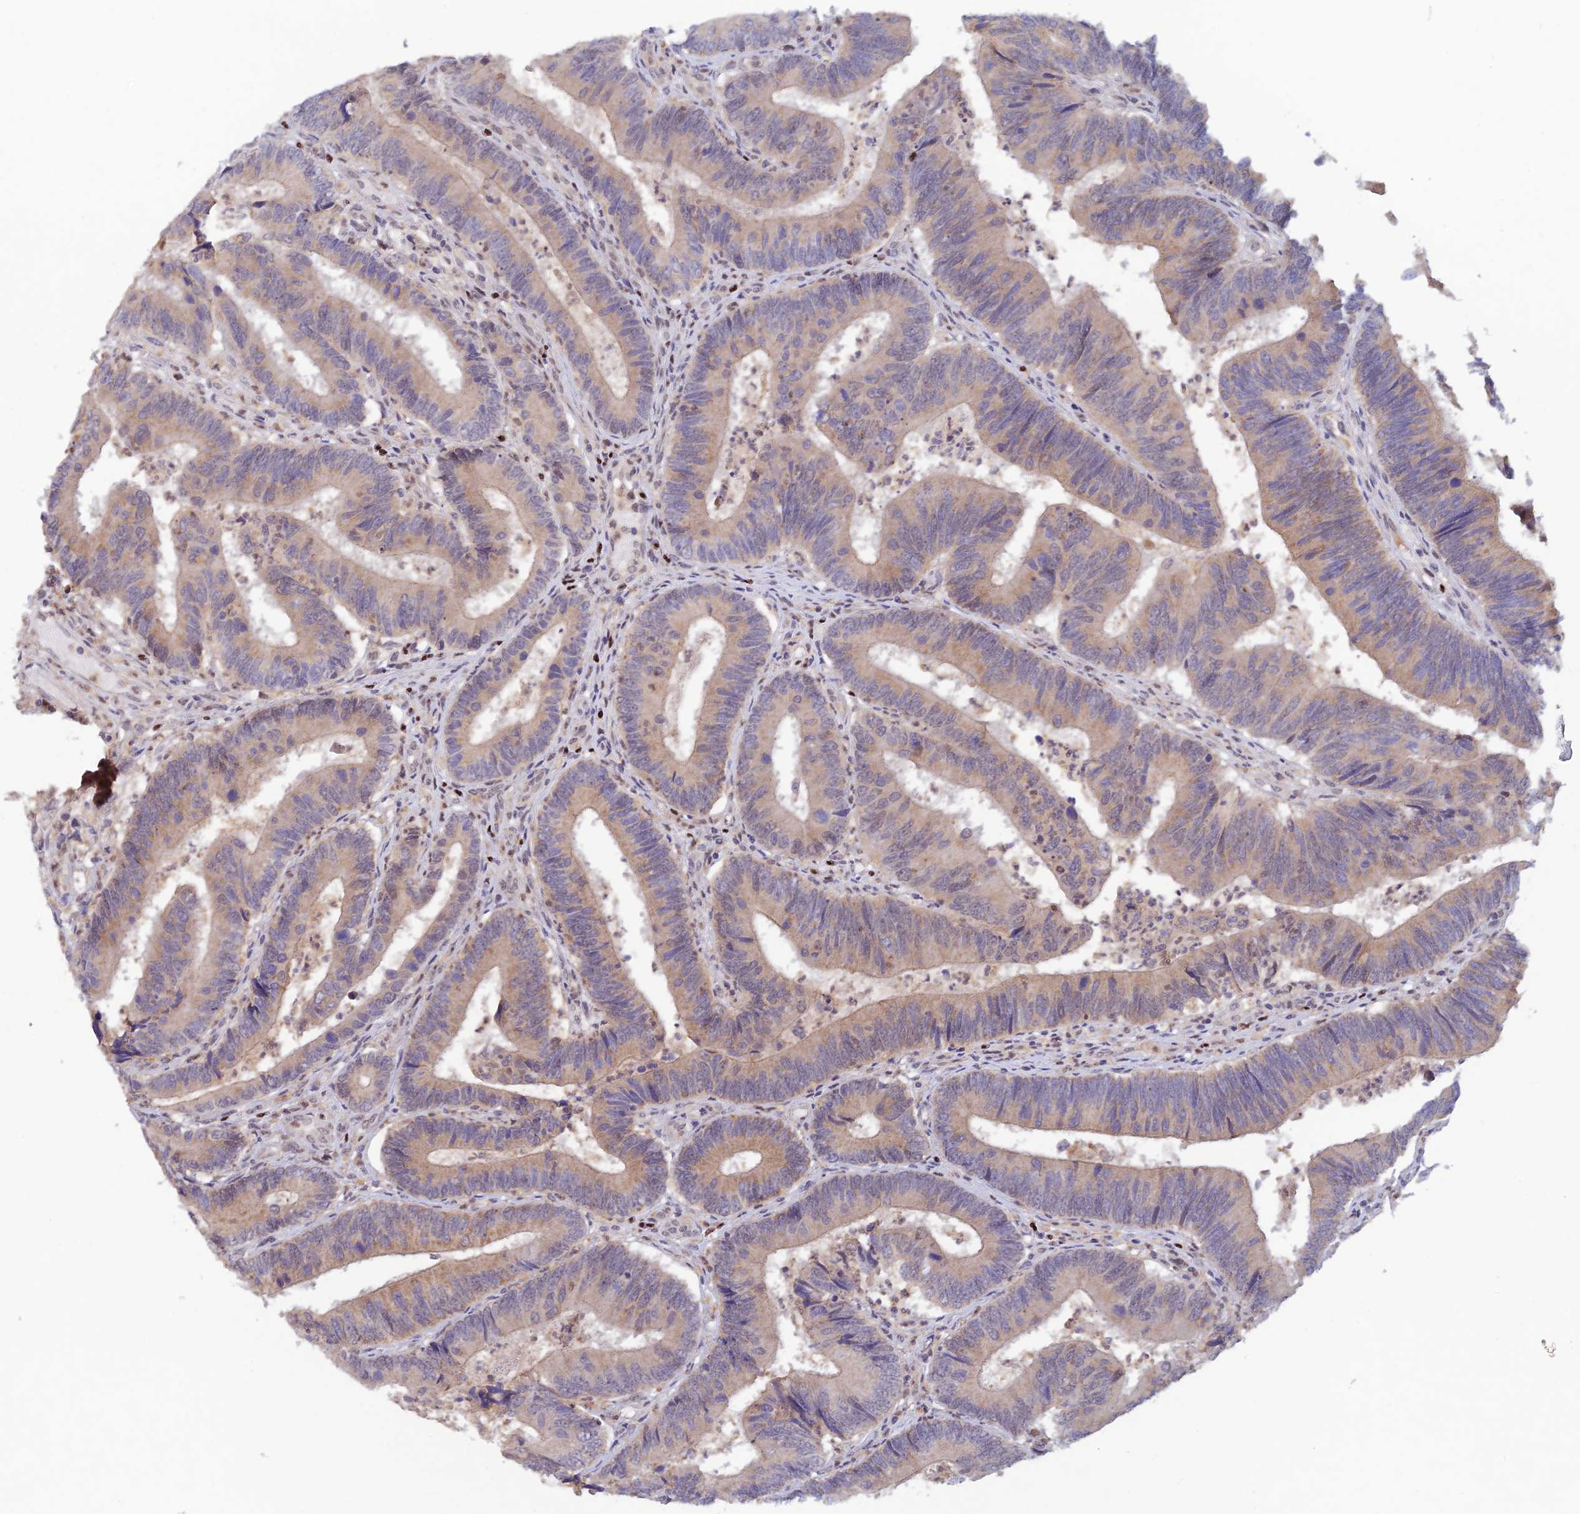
{"staining": {"intensity": "weak", "quantity": ">75%", "location": "cytoplasmic/membranous"}, "tissue": "colorectal cancer", "cell_type": "Tumor cells", "image_type": "cancer", "snomed": [{"axis": "morphology", "description": "Adenocarcinoma, NOS"}, {"axis": "topography", "description": "Colon"}], "caption": "Brown immunohistochemical staining in human adenocarcinoma (colorectal) reveals weak cytoplasmic/membranous positivity in about >75% of tumor cells.", "gene": "FASTKD5", "patient": {"sex": "female", "age": 67}}